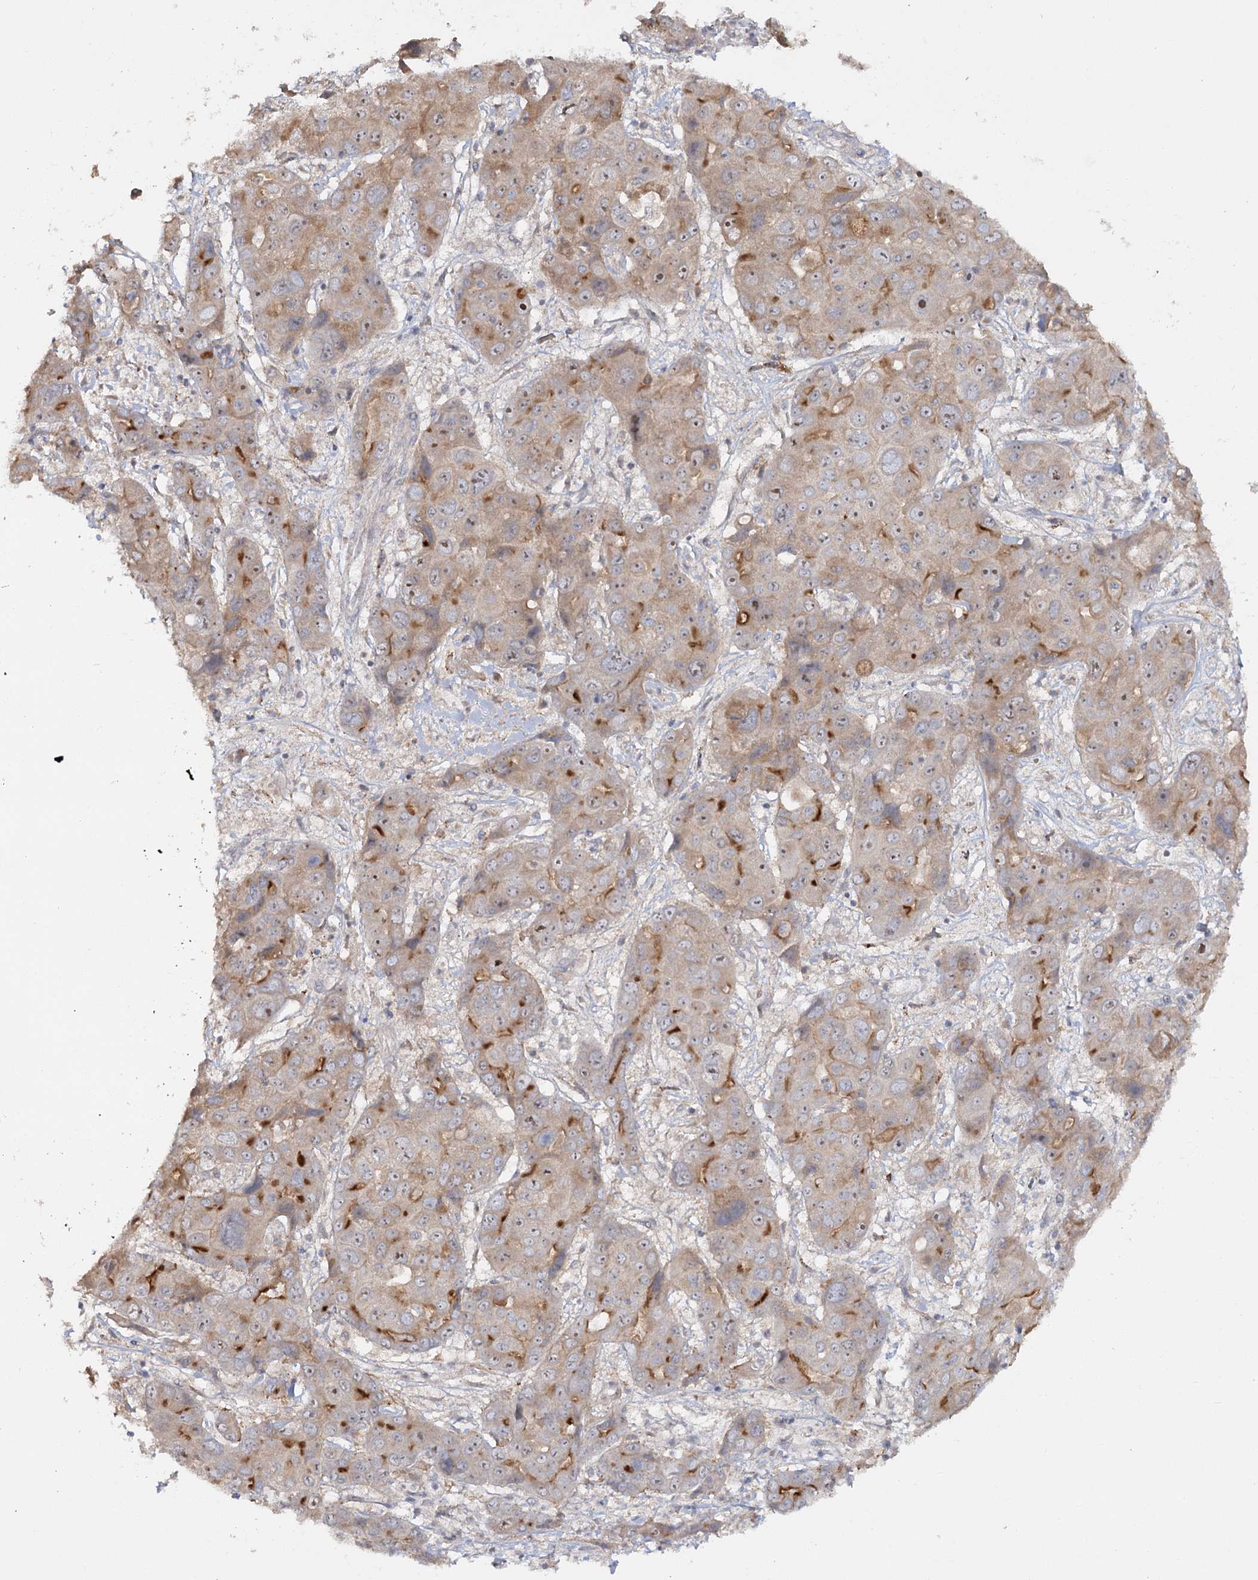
{"staining": {"intensity": "moderate", "quantity": "25%-75%", "location": "cytoplasmic/membranous,nuclear"}, "tissue": "liver cancer", "cell_type": "Tumor cells", "image_type": "cancer", "snomed": [{"axis": "morphology", "description": "Cholangiocarcinoma"}, {"axis": "topography", "description": "Liver"}], "caption": "Immunohistochemistry (DAB (3,3'-diaminobenzidine)) staining of cholangiocarcinoma (liver) exhibits moderate cytoplasmic/membranous and nuclear protein positivity in approximately 25%-75% of tumor cells. (IHC, brightfield microscopy, high magnification).", "gene": "ANGPTL5", "patient": {"sex": "male", "age": 67}}